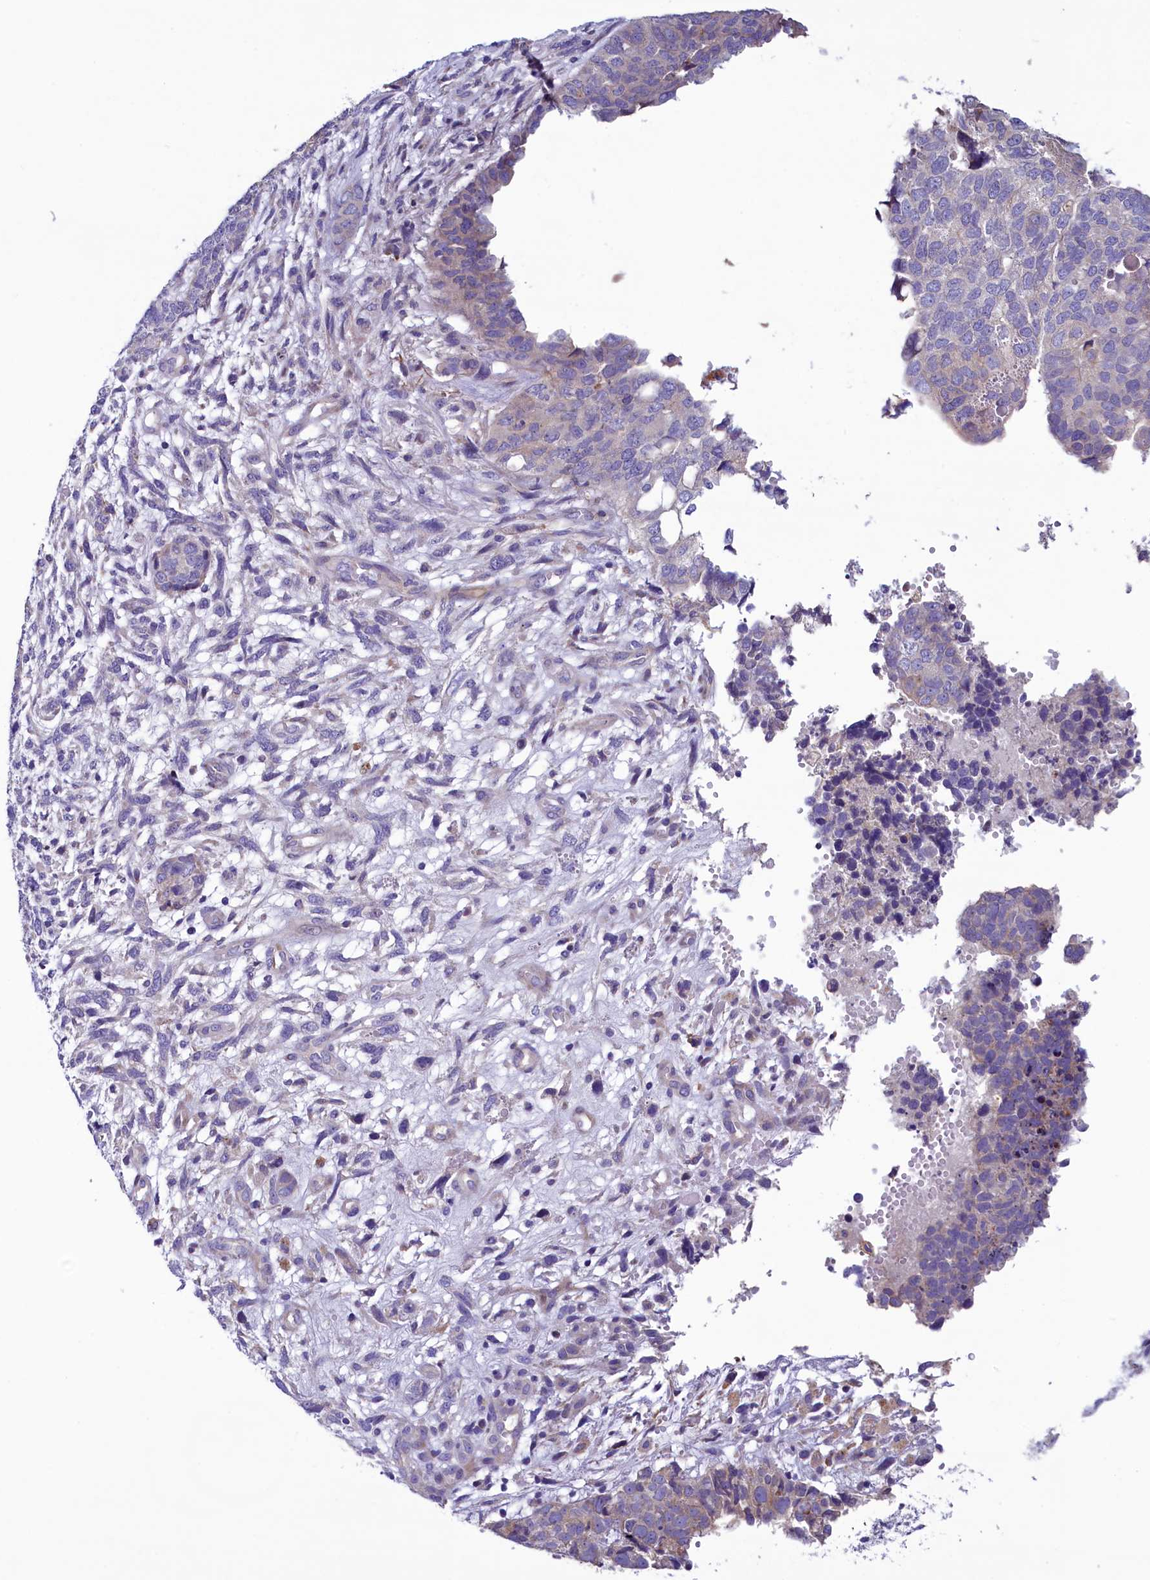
{"staining": {"intensity": "negative", "quantity": "none", "location": "none"}, "tissue": "cervical cancer", "cell_type": "Tumor cells", "image_type": "cancer", "snomed": [{"axis": "morphology", "description": "Squamous cell carcinoma, NOS"}, {"axis": "topography", "description": "Cervix"}], "caption": "IHC image of neoplastic tissue: cervical cancer (squamous cell carcinoma) stained with DAB (3,3'-diaminobenzidine) demonstrates no significant protein staining in tumor cells.", "gene": "KRBOX5", "patient": {"sex": "female", "age": 63}}